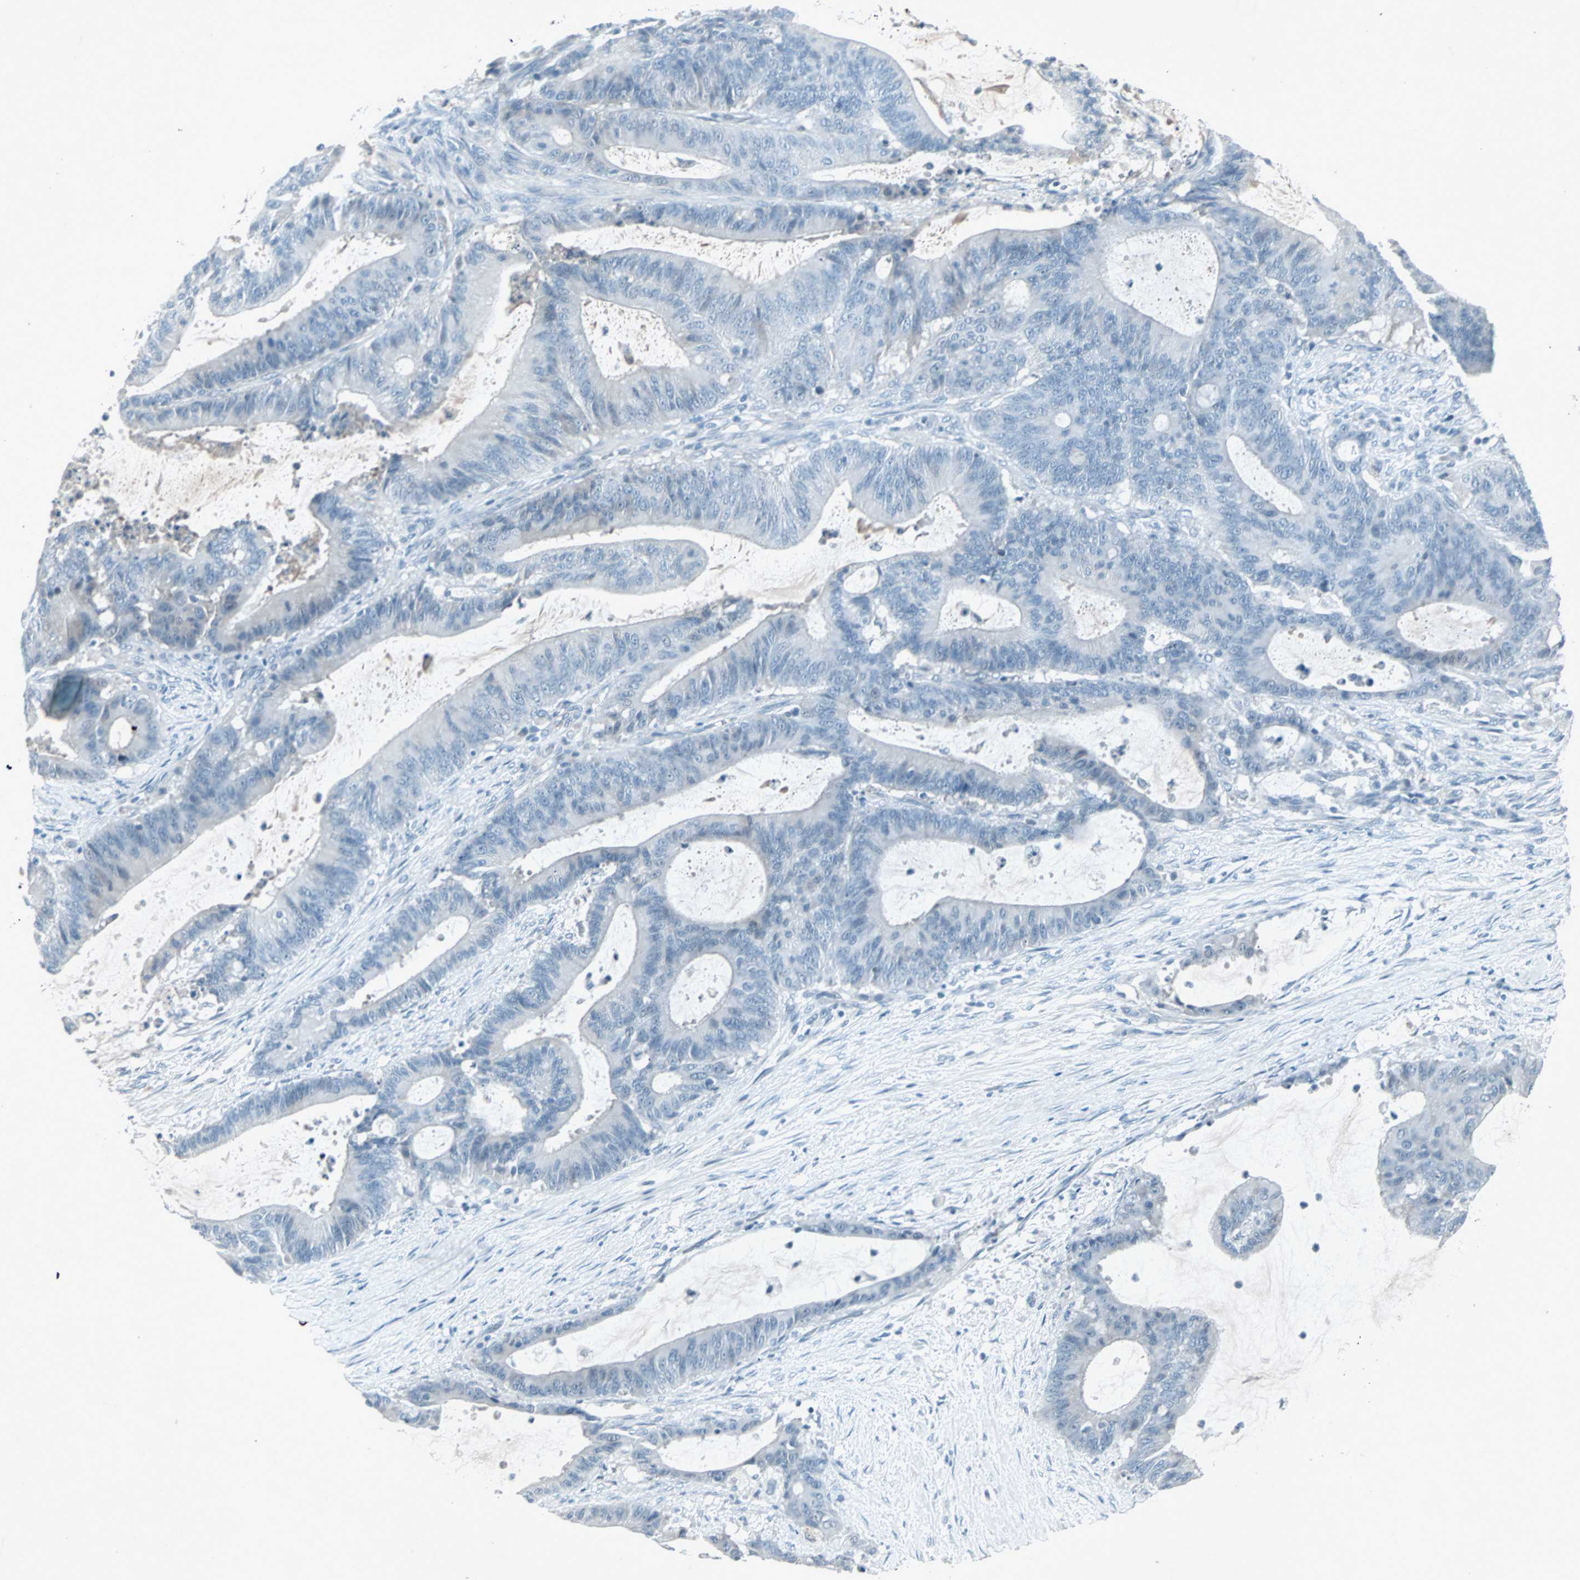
{"staining": {"intensity": "negative", "quantity": "none", "location": "none"}, "tissue": "liver cancer", "cell_type": "Tumor cells", "image_type": "cancer", "snomed": [{"axis": "morphology", "description": "Cholangiocarcinoma"}, {"axis": "topography", "description": "Liver"}], "caption": "Immunohistochemistry of human liver cancer shows no expression in tumor cells. (DAB IHC visualized using brightfield microscopy, high magnification).", "gene": "LANCL3", "patient": {"sex": "female", "age": 73}}